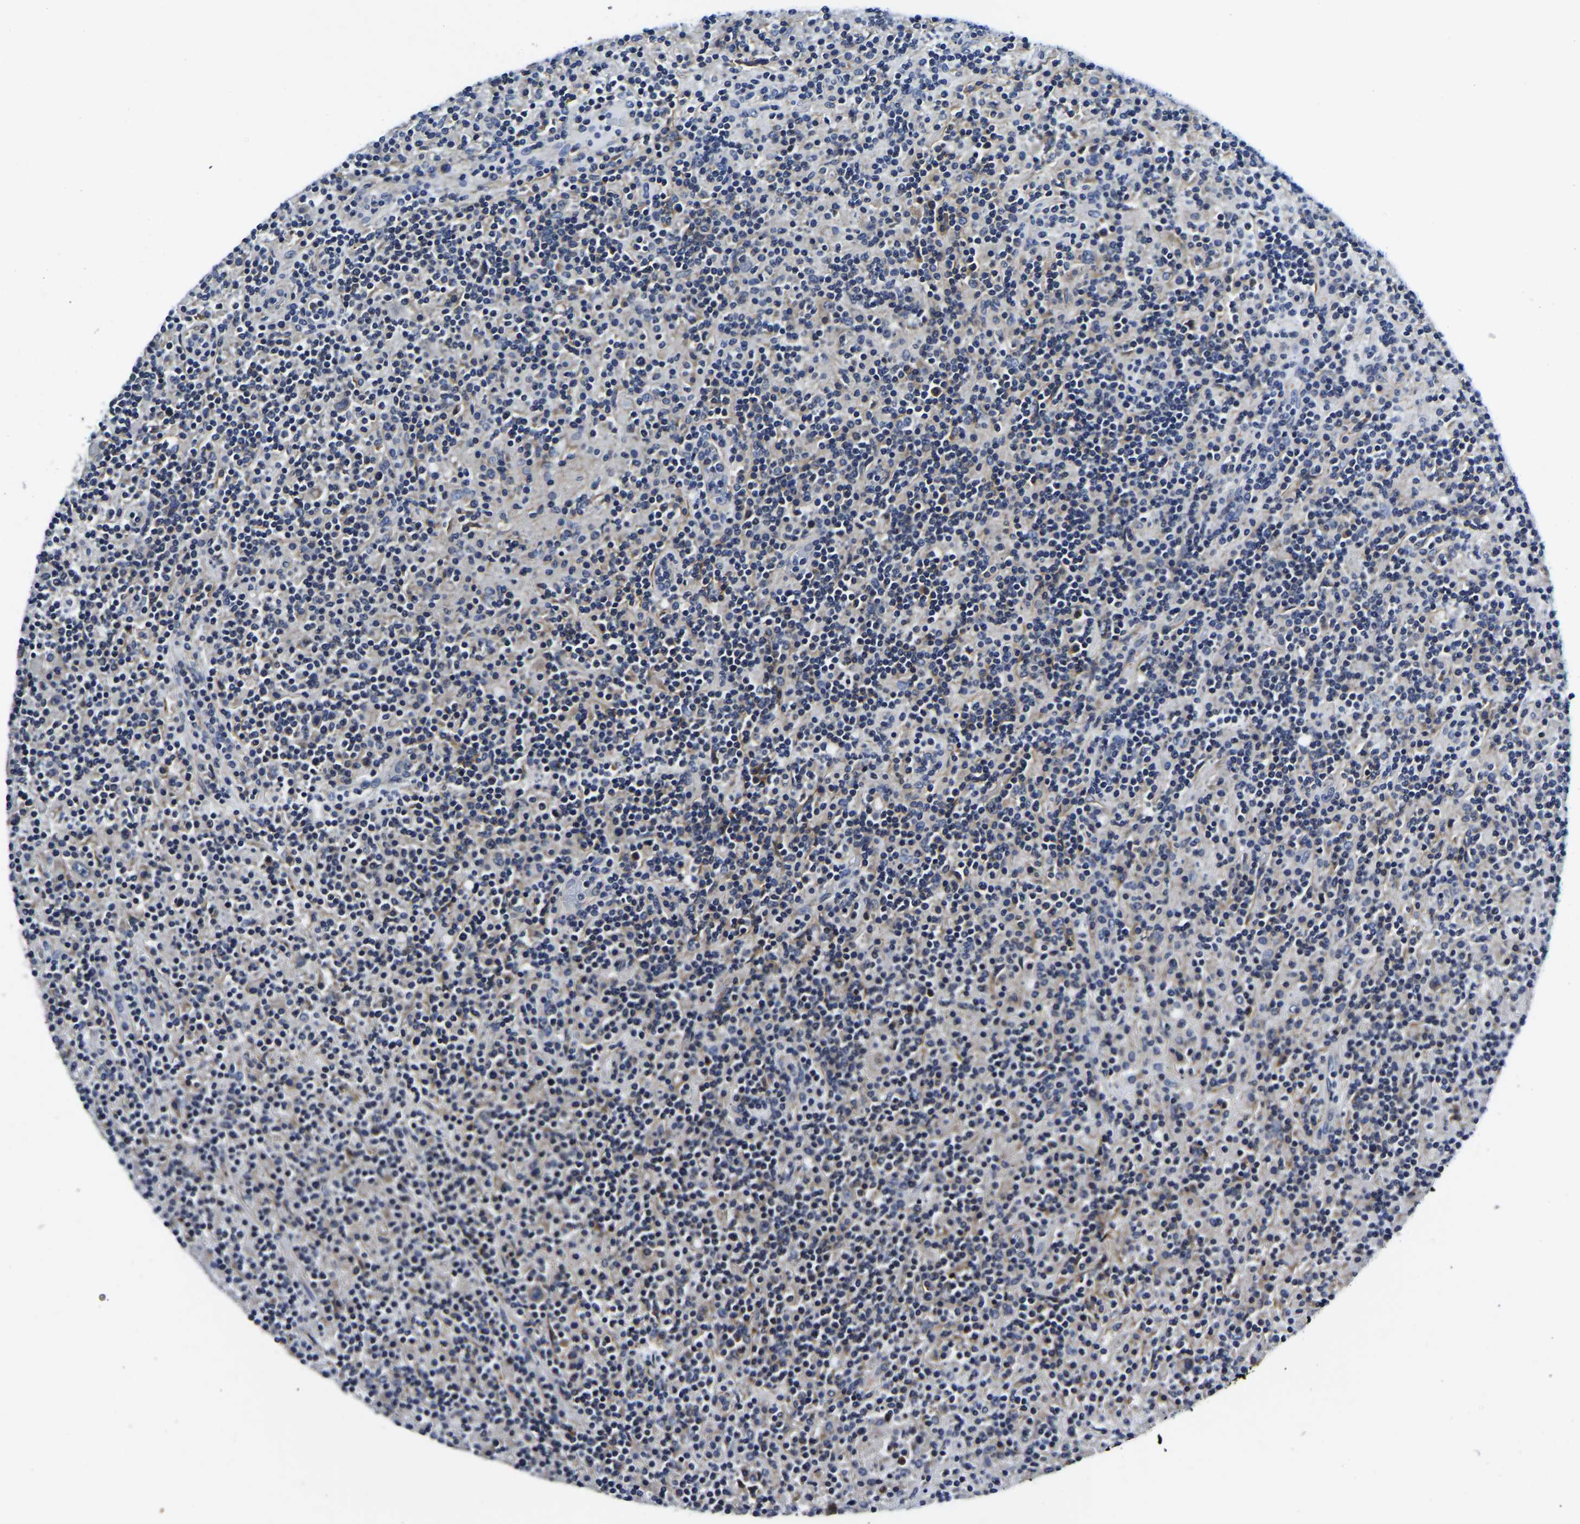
{"staining": {"intensity": "moderate", "quantity": "<25%", "location": "cytoplasmic/membranous"}, "tissue": "lymphoma", "cell_type": "Tumor cells", "image_type": "cancer", "snomed": [{"axis": "morphology", "description": "Hodgkin's disease, NOS"}, {"axis": "topography", "description": "Lymph node"}], "caption": "Immunohistochemistry photomicrograph of neoplastic tissue: Hodgkin's disease stained using immunohistochemistry exhibits low levels of moderate protein expression localized specifically in the cytoplasmic/membranous of tumor cells, appearing as a cytoplasmic/membranous brown color.", "gene": "KCTD17", "patient": {"sex": "male", "age": 70}}